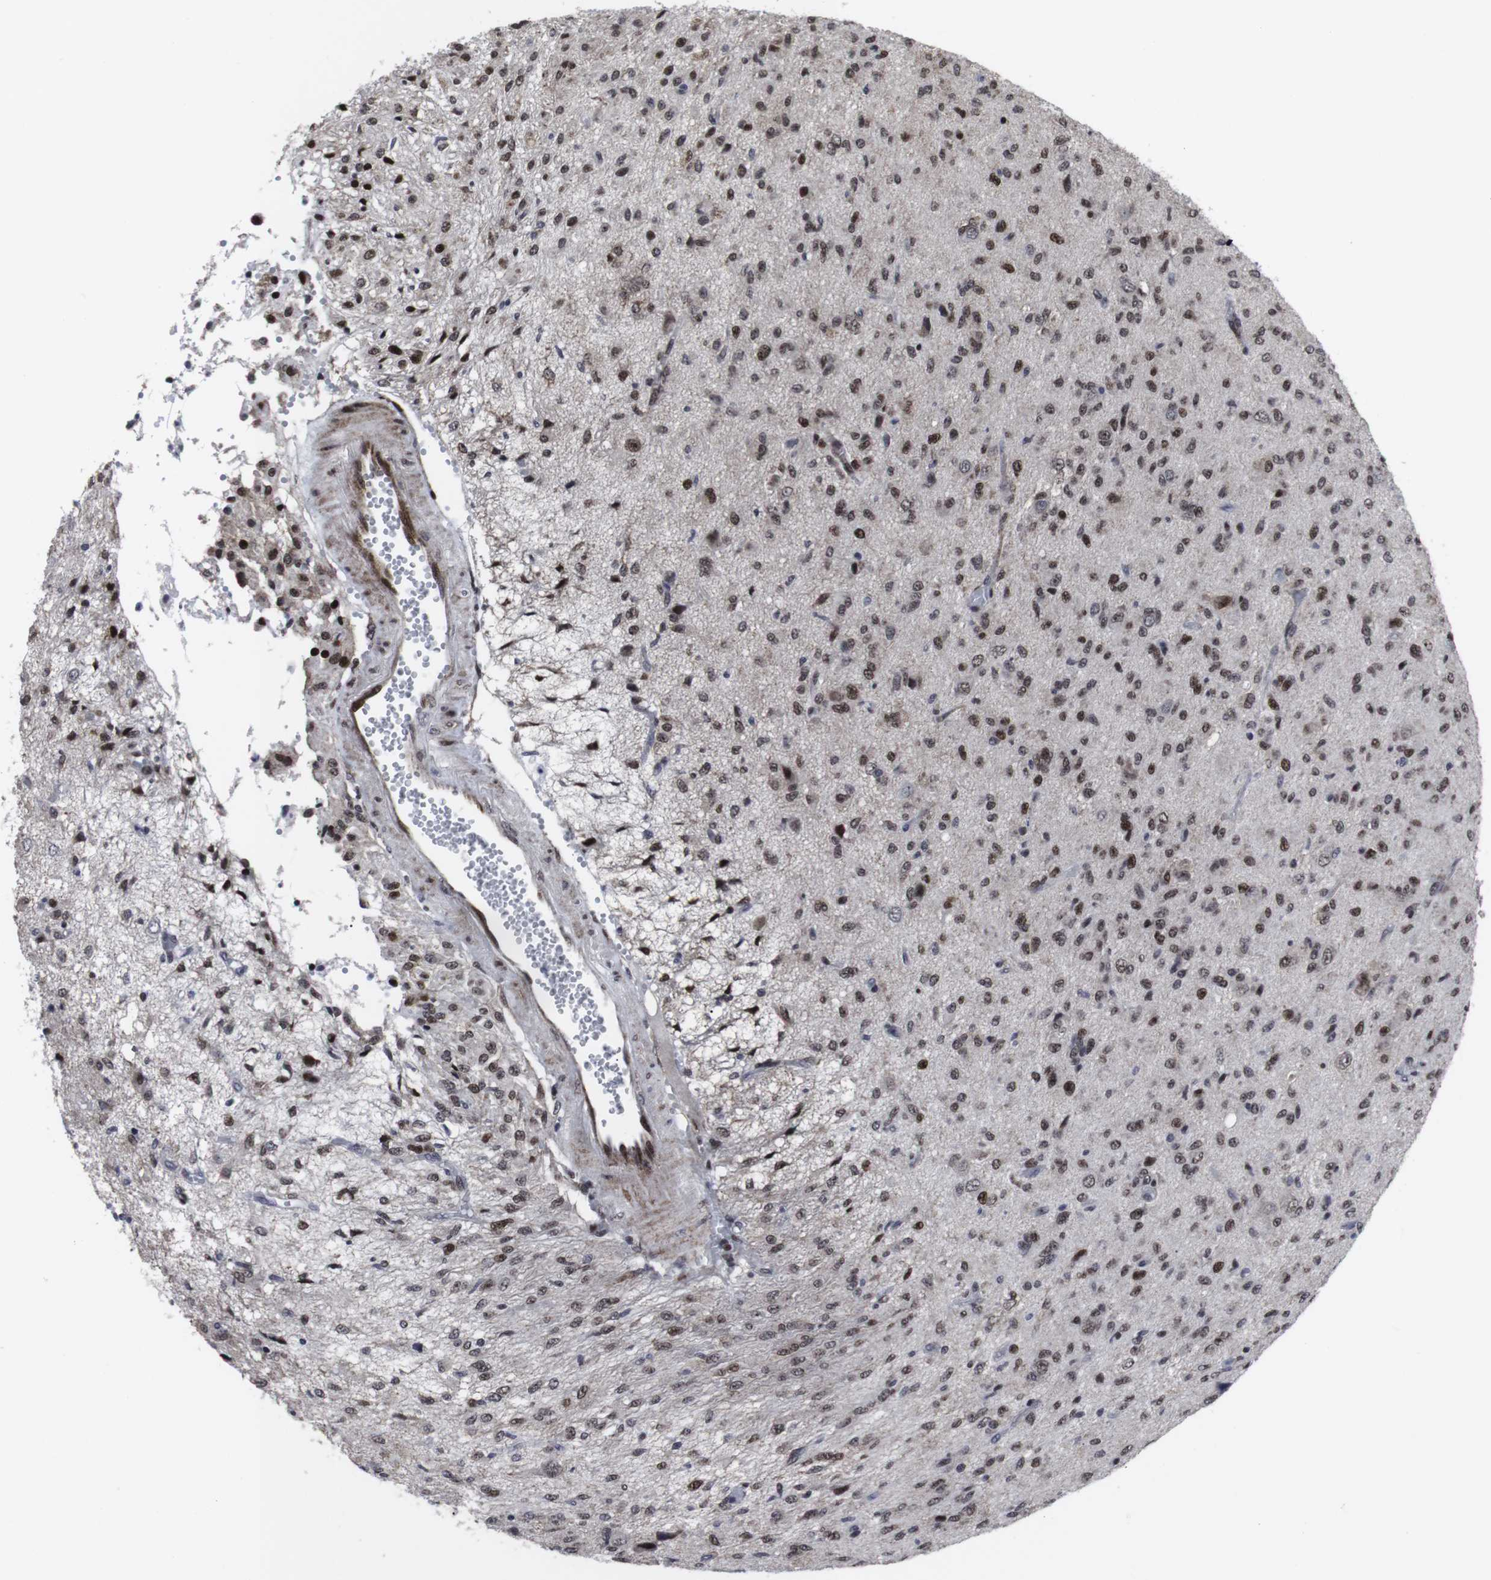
{"staining": {"intensity": "moderate", "quantity": ">75%", "location": "nuclear"}, "tissue": "glioma", "cell_type": "Tumor cells", "image_type": "cancer", "snomed": [{"axis": "morphology", "description": "Glioma, malignant, High grade"}, {"axis": "topography", "description": "Brain"}], "caption": "Glioma was stained to show a protein in brown. There is medium levels of moderate nuclear expression in approximately >75% of tumor cells.", "gene": "MLH1", "patient": {"sex": "female", "age": 59}}